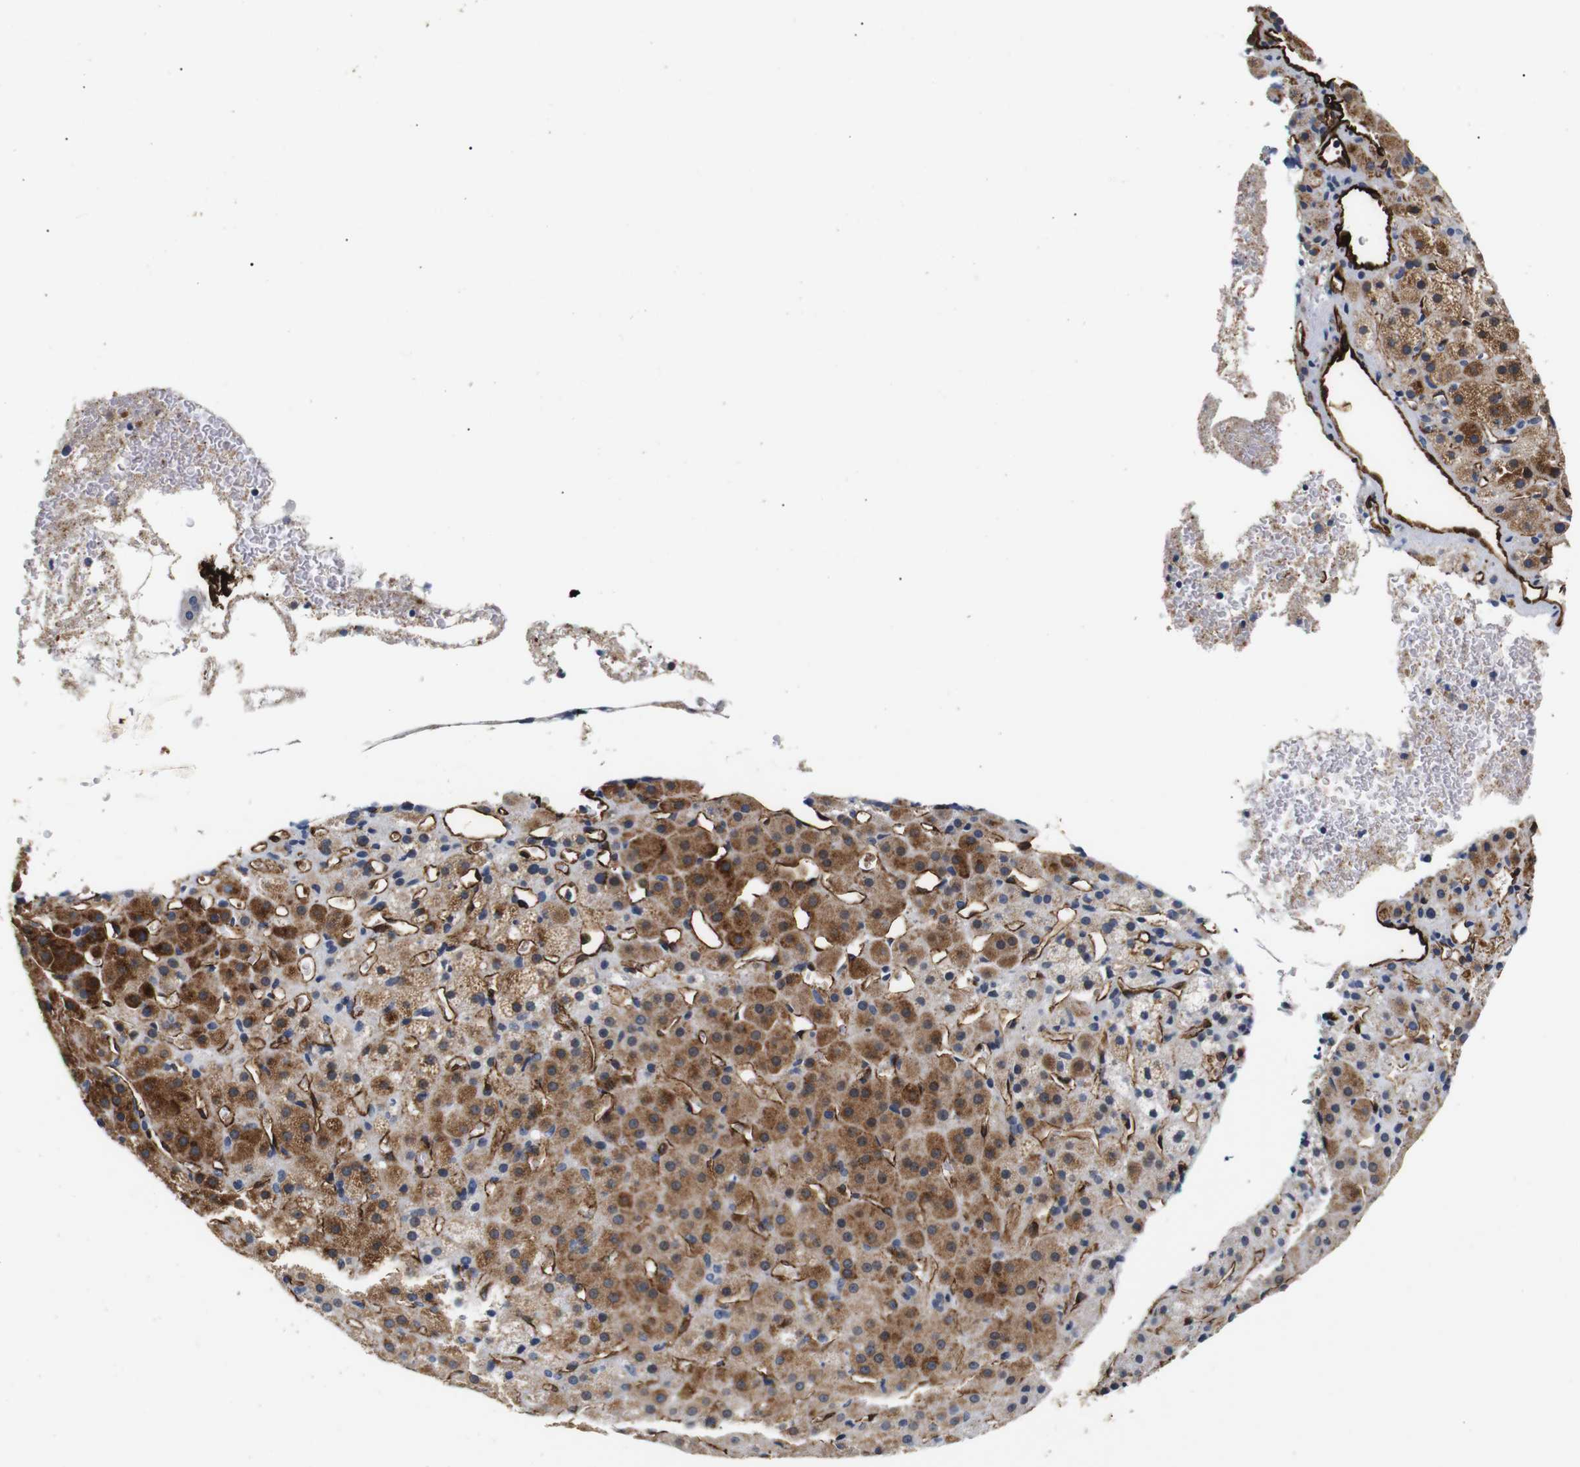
{"staining": {"intensity": "moderate", "quantity": "25%-75%", "location": "cytoplasmic/membranous"}, "tissue": "adrenal gland", "cell_type": "Glandular cells", "image_type": "normal", "snomed": [{"axis": "morphology", "description": "Normal tissue, NOS"}, {"axis": "topography", "description": "Adrenal gland"}], "caption": "IHC of normal human adrenal gland exhibits medium levels of moderate cytoplasmic/membranous positivity in about 25%-75% of glandular cells. (DAB (3,3'-diaminobenzidine) = brown stain, brightfield microscopy at high magnification).", "gene": "CAV2", "patient": {"sex": "female", "age": 57}}